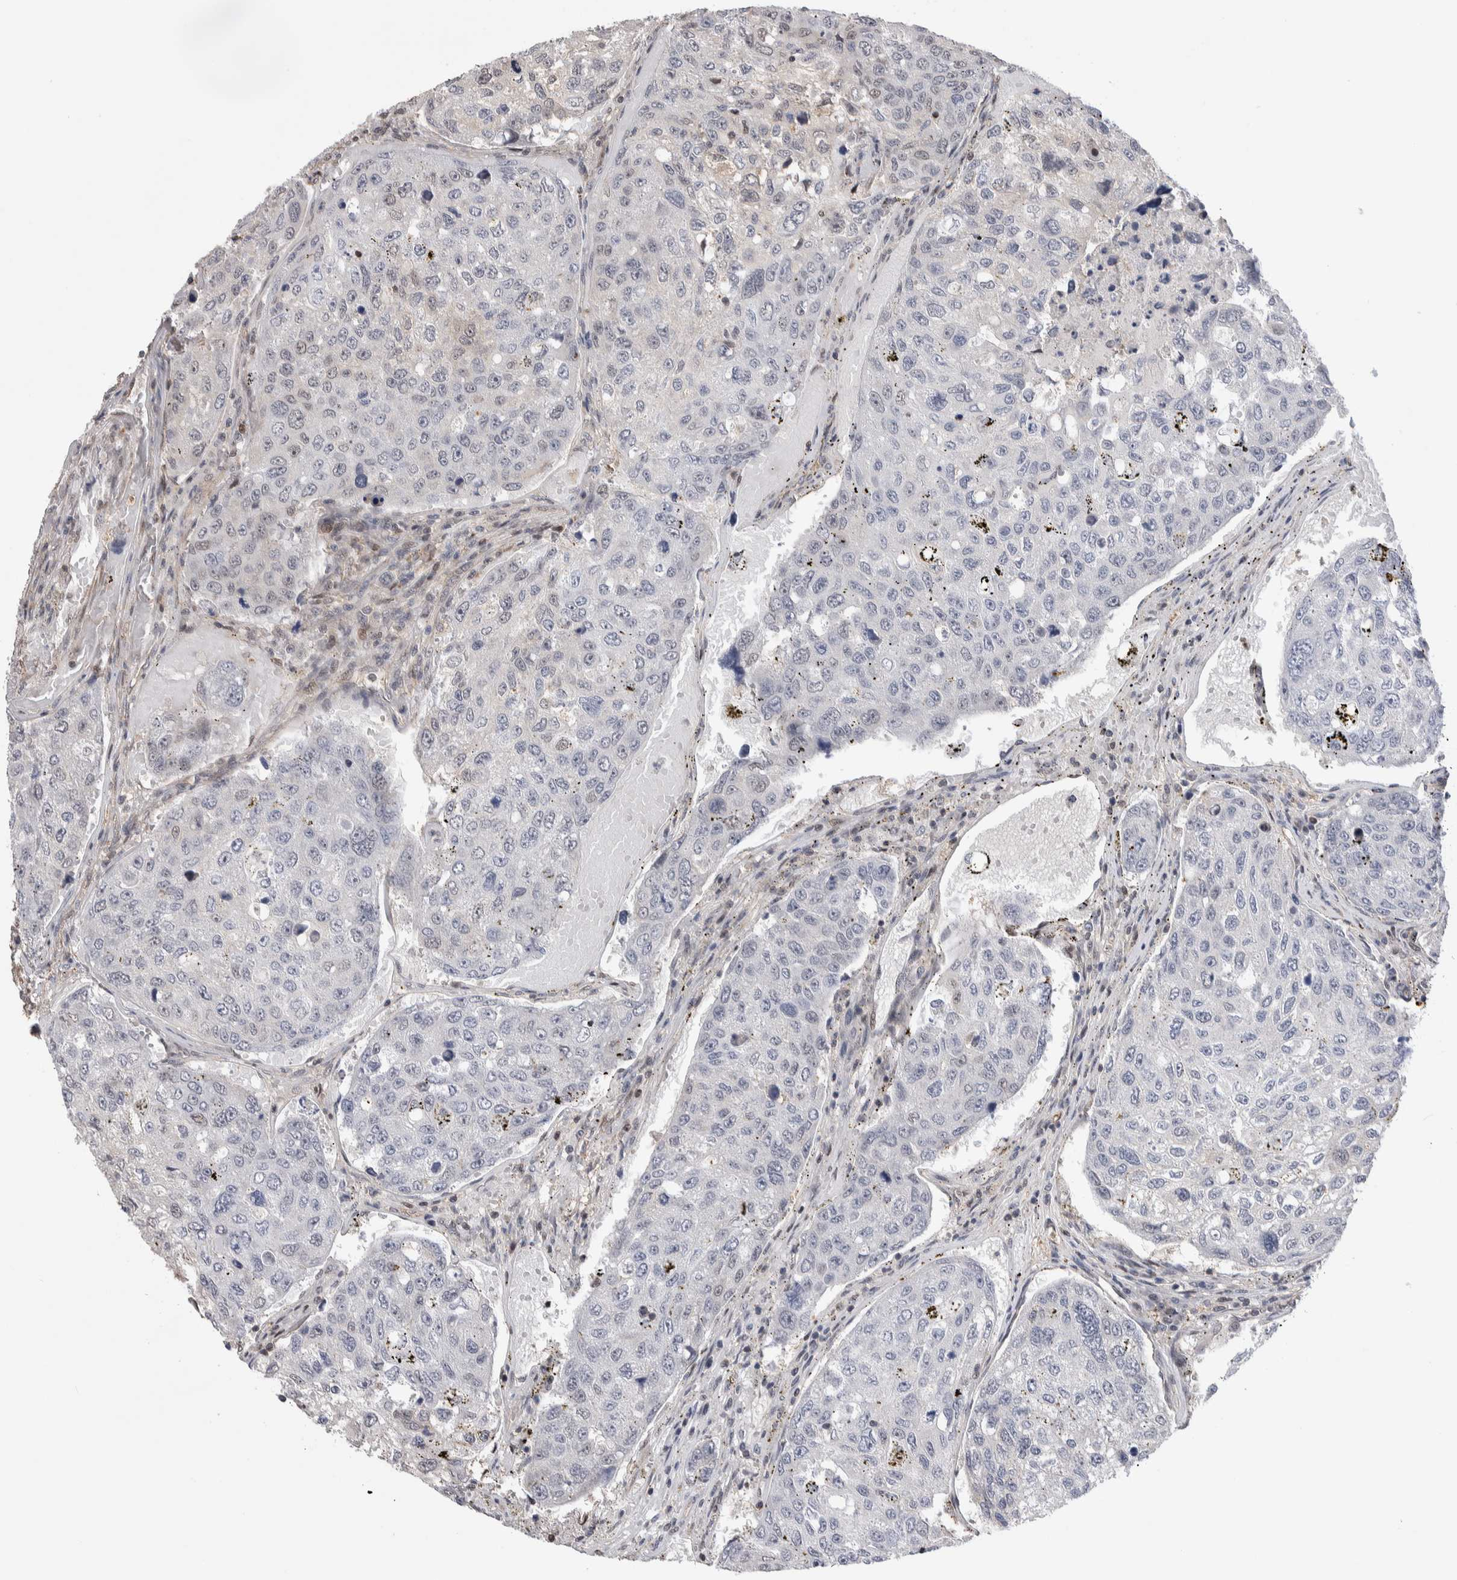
{"staining": {"intensity": "negative", "quantity": "none", "location": "none"}, "tissue": "urothelial cancer", "cell_type": "Tumor cells", "image_type": "cancer", "snomed": [{"axis": "morphology", "description": "Urothelial carcinoma, High grade"}, {"axis": "topography", "description": "Lymph node"}, {"axis": "topography", "description": "Urinary bladder"}], "caption": "Tumor cells are negative for brown protein staining in high-grade urothelial carcinoma.", "gene": "ZBTB49", "patient": {"sex": "male", "age": 51}}